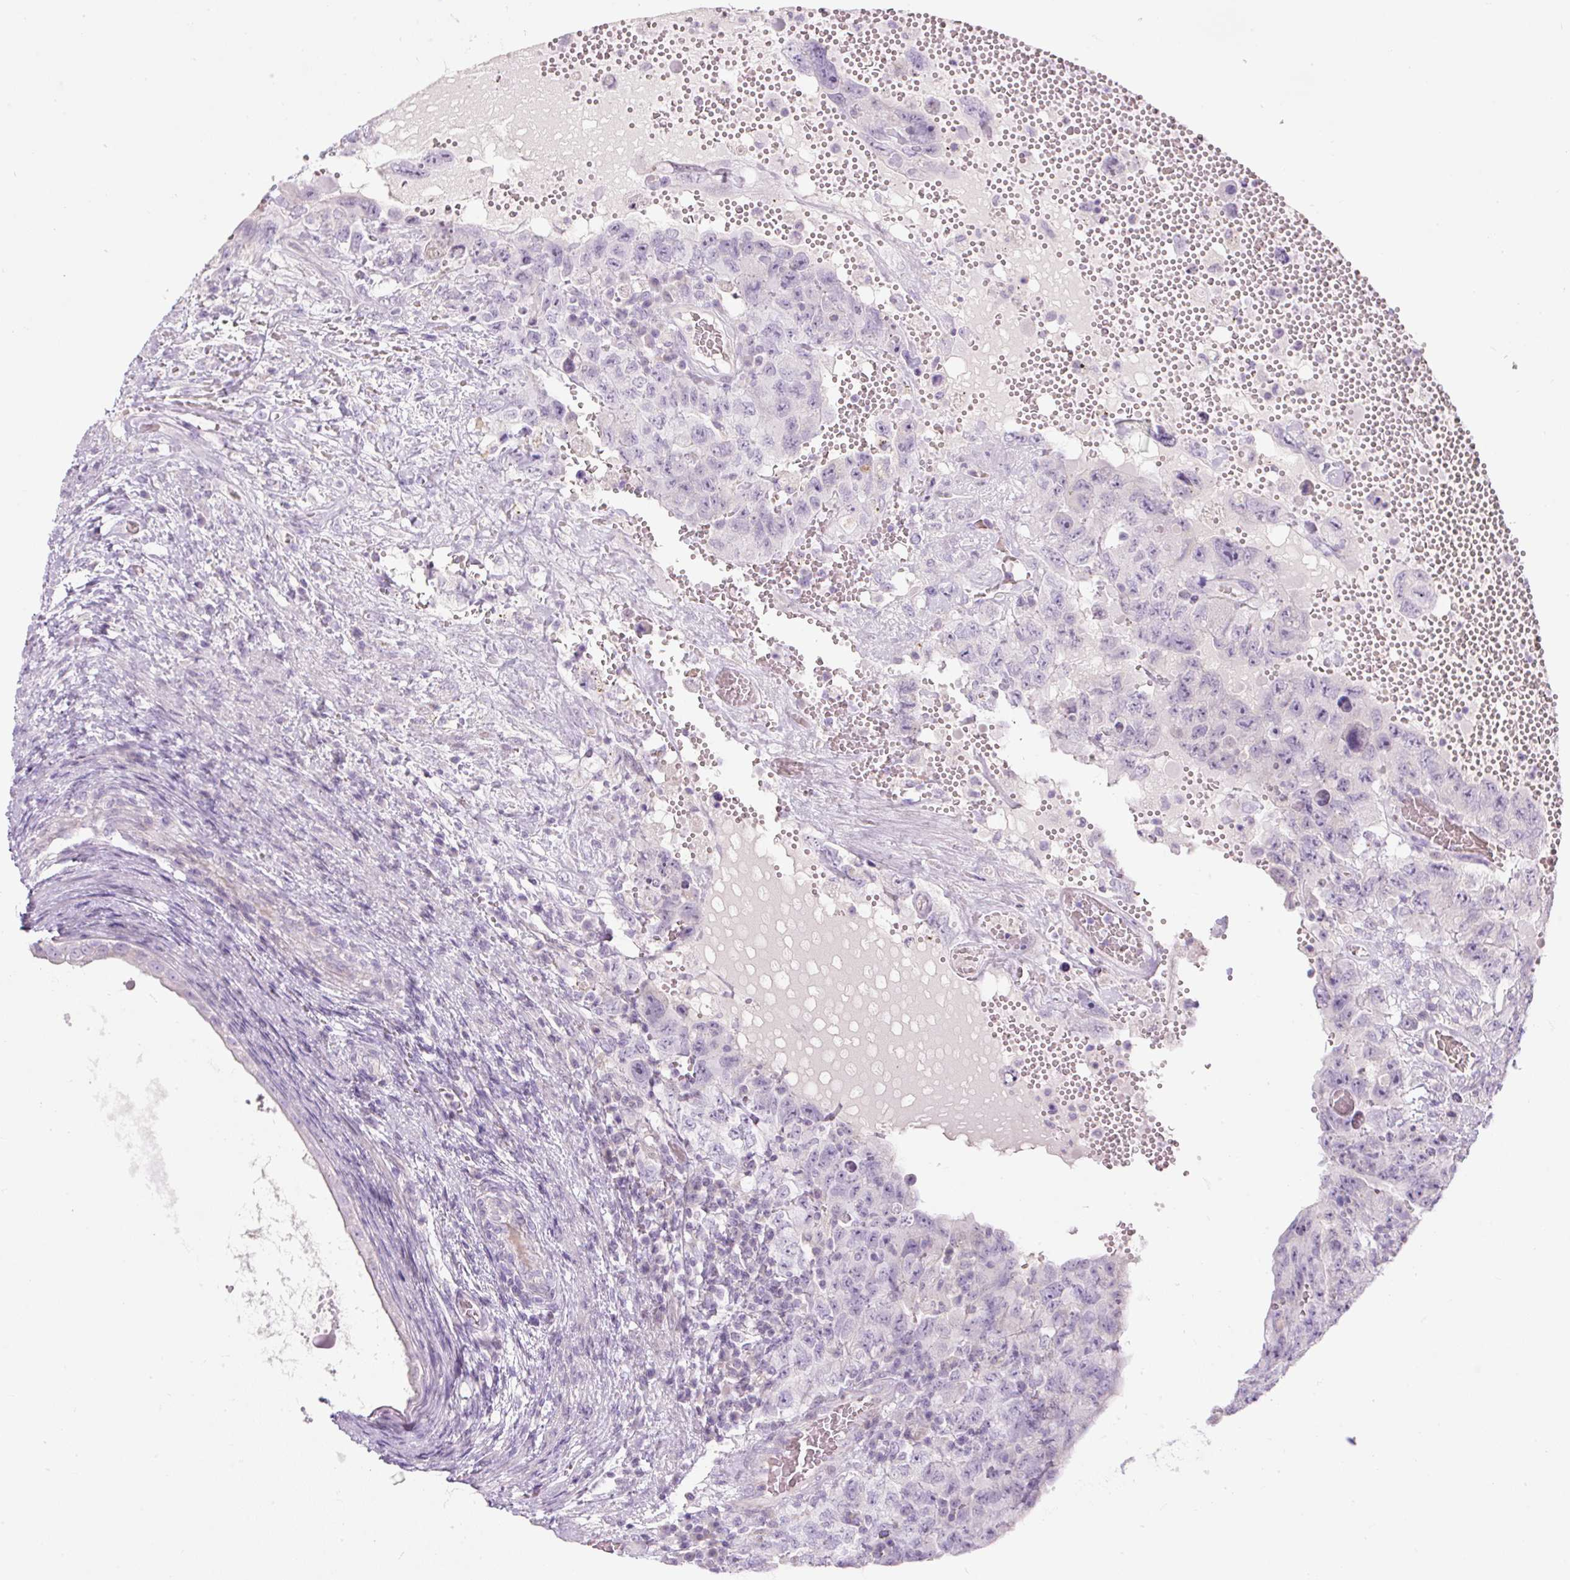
{"staining": {"intensity": "negative", "quantity": "none", "location": "none"}, "tissue": "testis cancer", "cell_type": "Tumor cells", "image_type": "cancer", "snomed": [{"axis": "morphology", "description": "Carcinoma, Embryonal, NOS"}, {"axis": "topography", "description": "Testis"}], "caption": "Testis cancer (embryonal carcinoma) was stained to show a protein in brown. There is no significant expression in tumor cells.", "gene": "FGFBP3", "patient": {"sex": "male", "age": 26}}